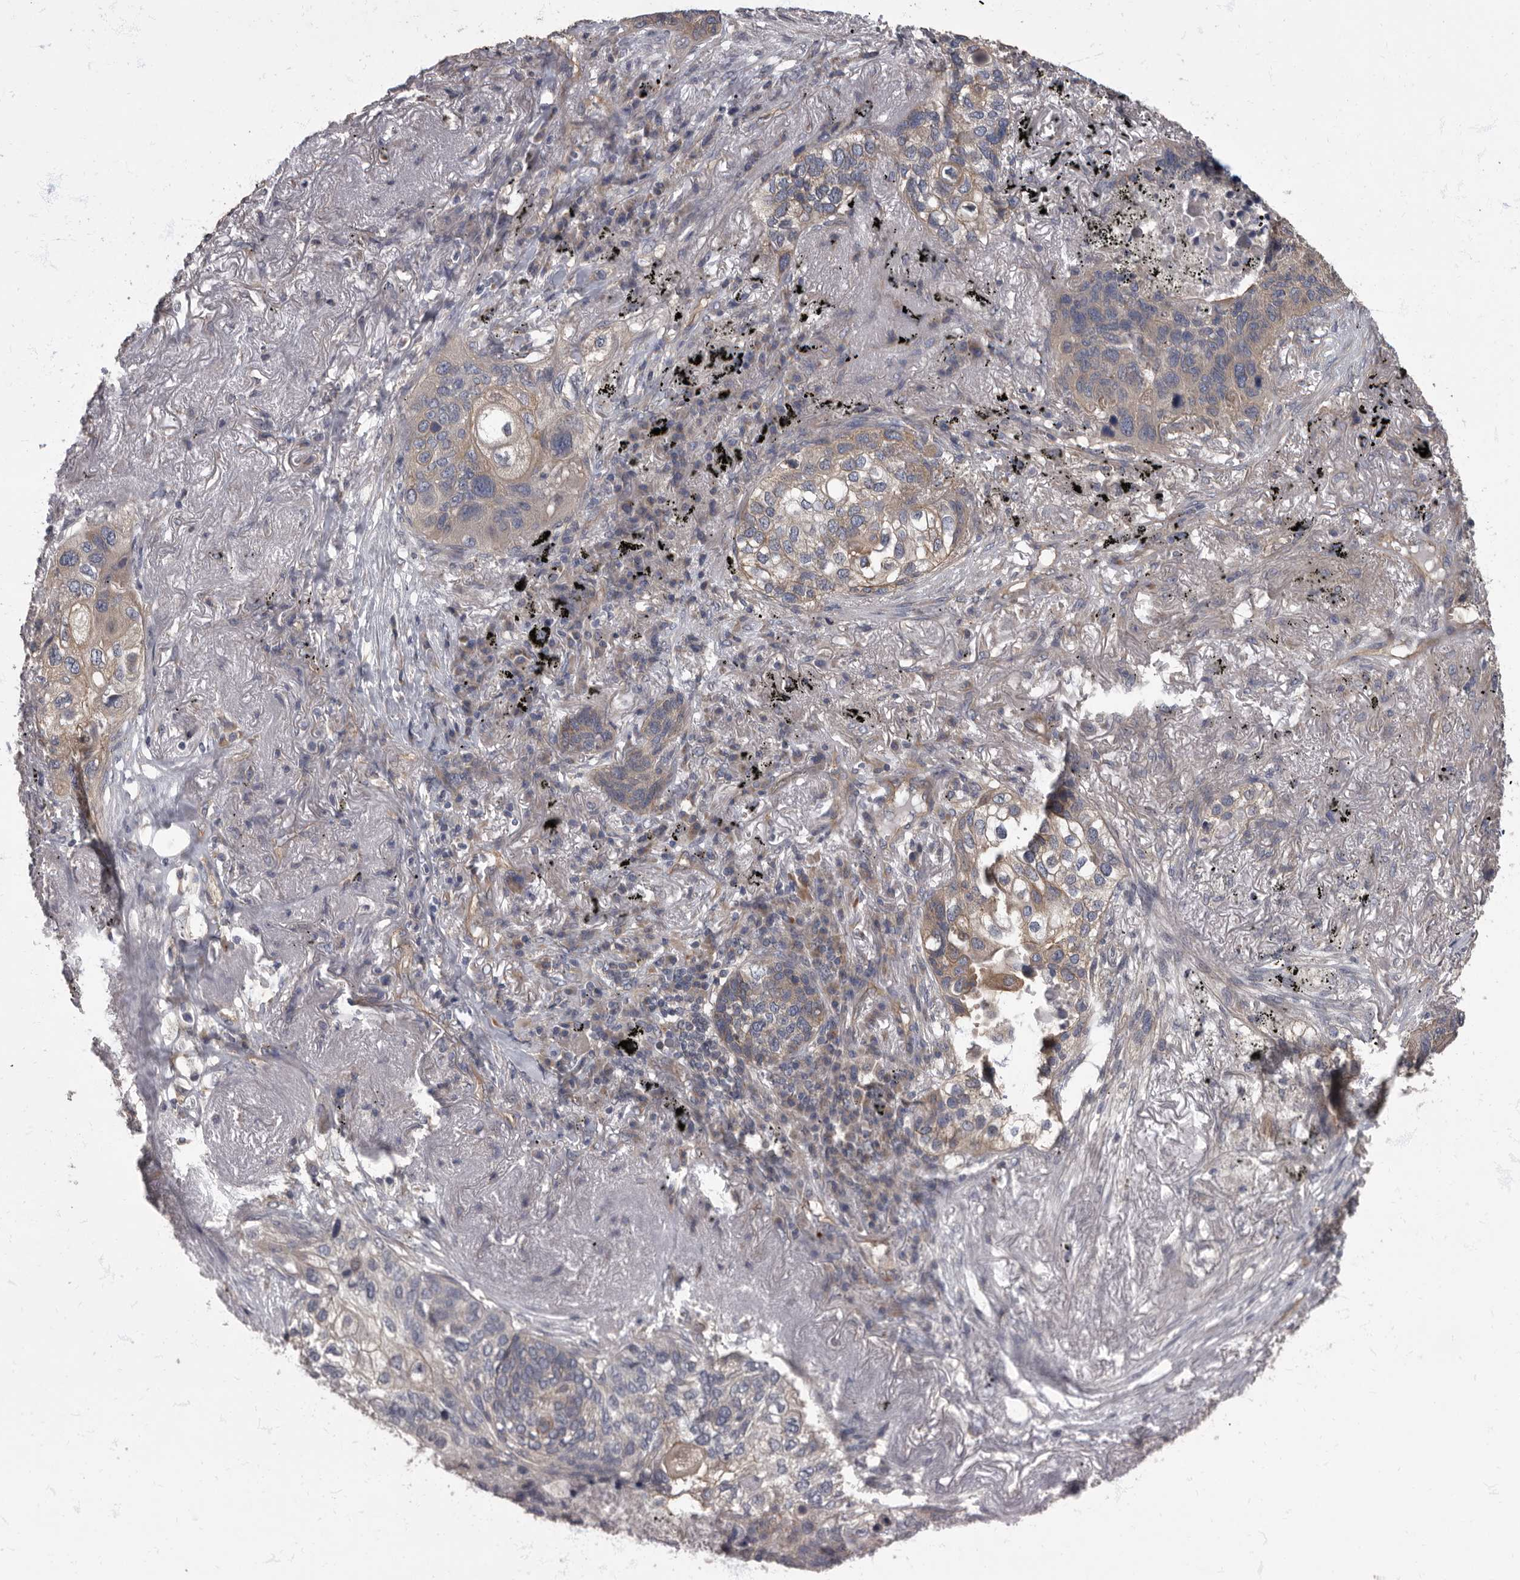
{"staining": {"intensity": "weak", "quantity": "<25%", "location": "cytoplasmic/membranous"}, "tissue": "lung cancer", "cell_type": "Tumor cells", "image_type": "cancer", "snomed": [{"axis": "morphology", "description": "Squamous cell carcinoma, NOS"}, {"axis": "topography", "description": "Lung"}], "caption": "Tumor cells are negative for brown protein staining in lung squamous cell carcinoma.", "gene": "PDK1", "patient": {"sex": "female", "age": 63}}